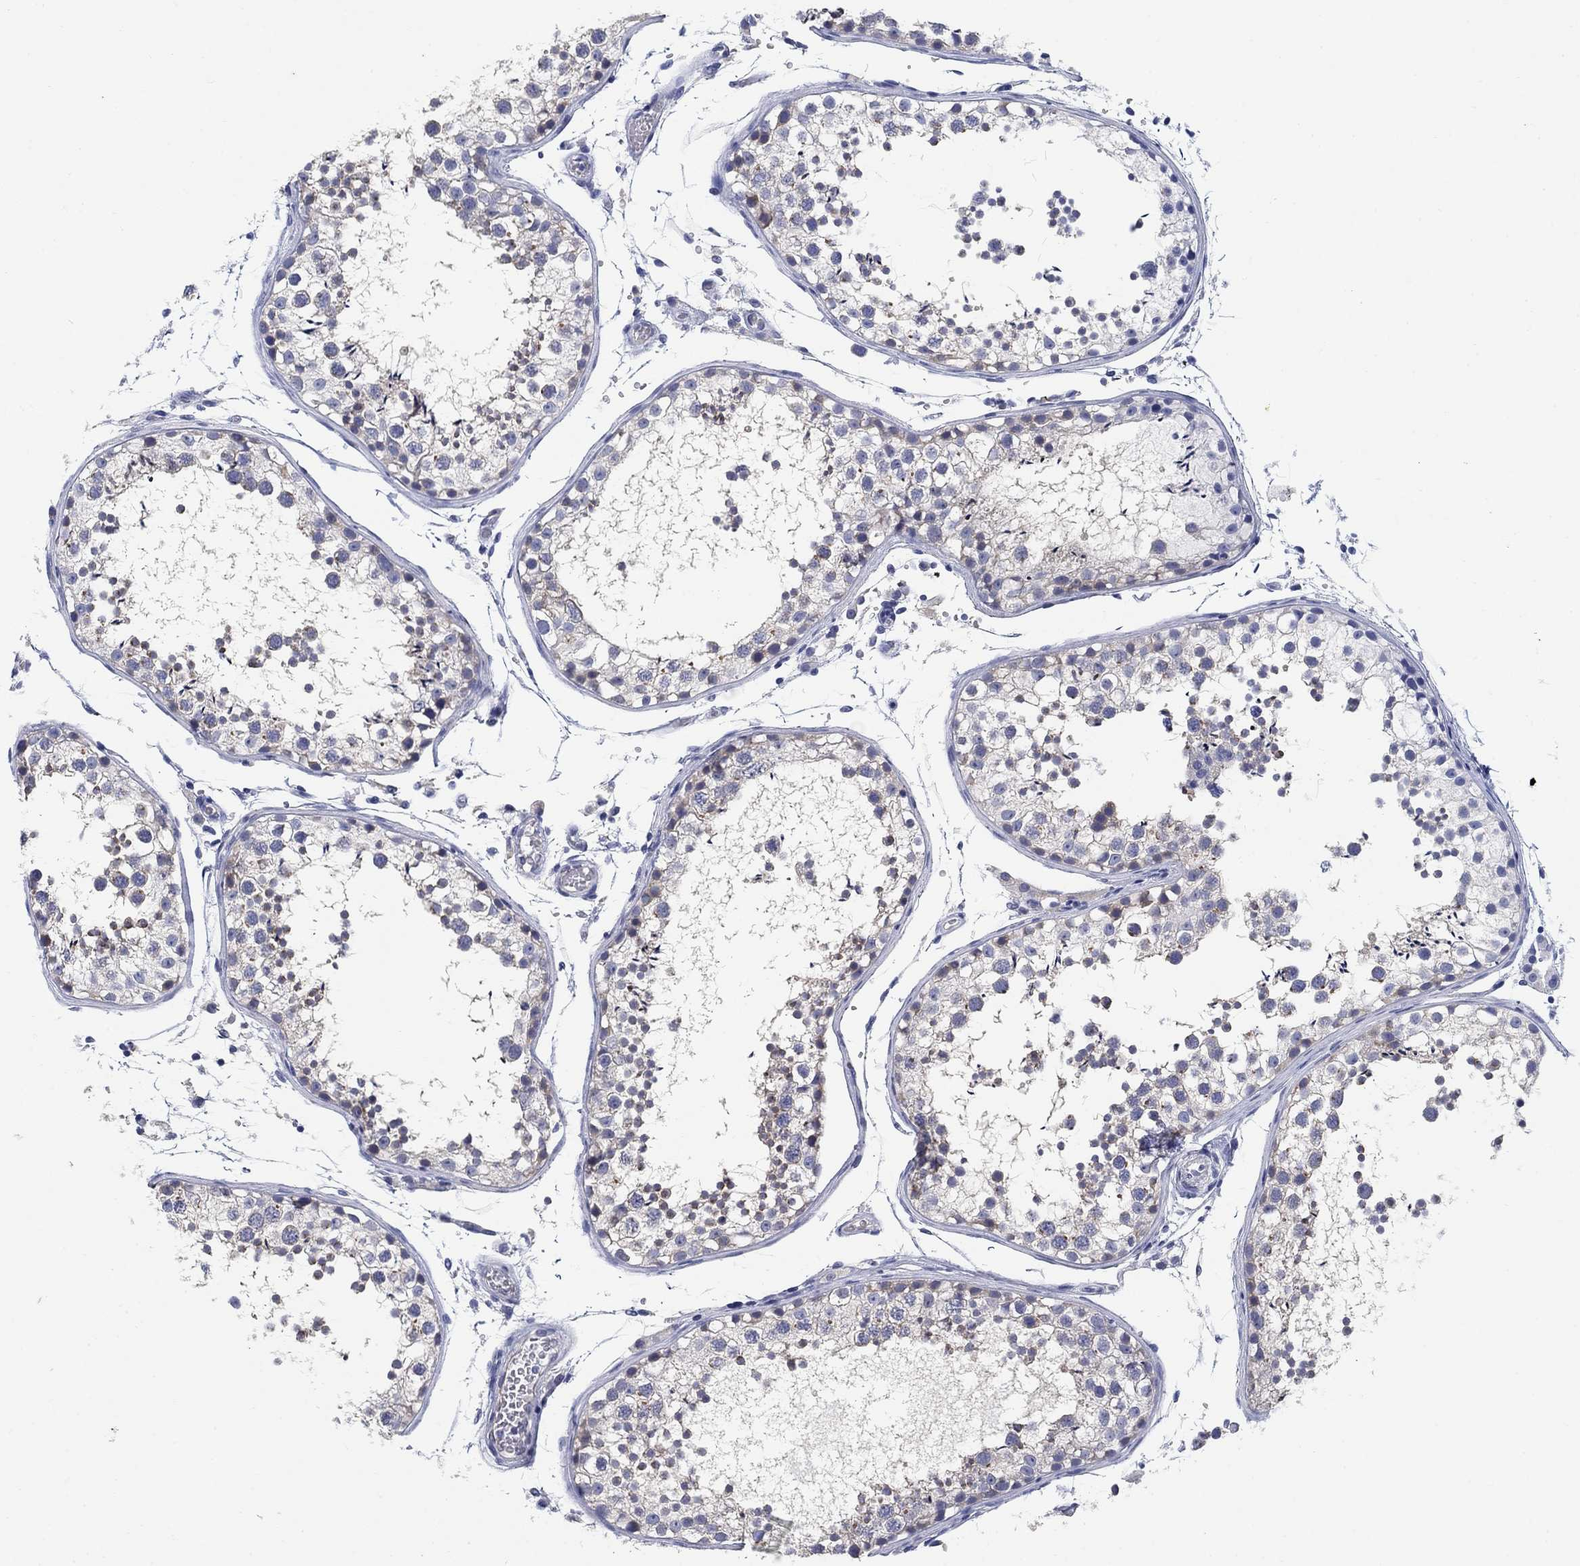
{"staining": {"intensity": "moderate", "quantity": "25%-75%", "location": "nuclear"}, "tissue": "testis", "cell_type": "Cells in seminiferous ducts", "image_type": "normal", "snomed": [{"axis": "morphology", "description": "Normal tissue, NOS"}, {"axis": "topography", "description": "Testis"}], "caption": "This photomicrograph shows unremarkable testis stained with immunohistochemistry to label a protein in brown. The nuclear of cells in seminiferous ducts show moderate positivity for the protein. Nuclei are counter-stained blue.", "gene": "CLUL1", "patient": {"sex": "male", "age": 29}}